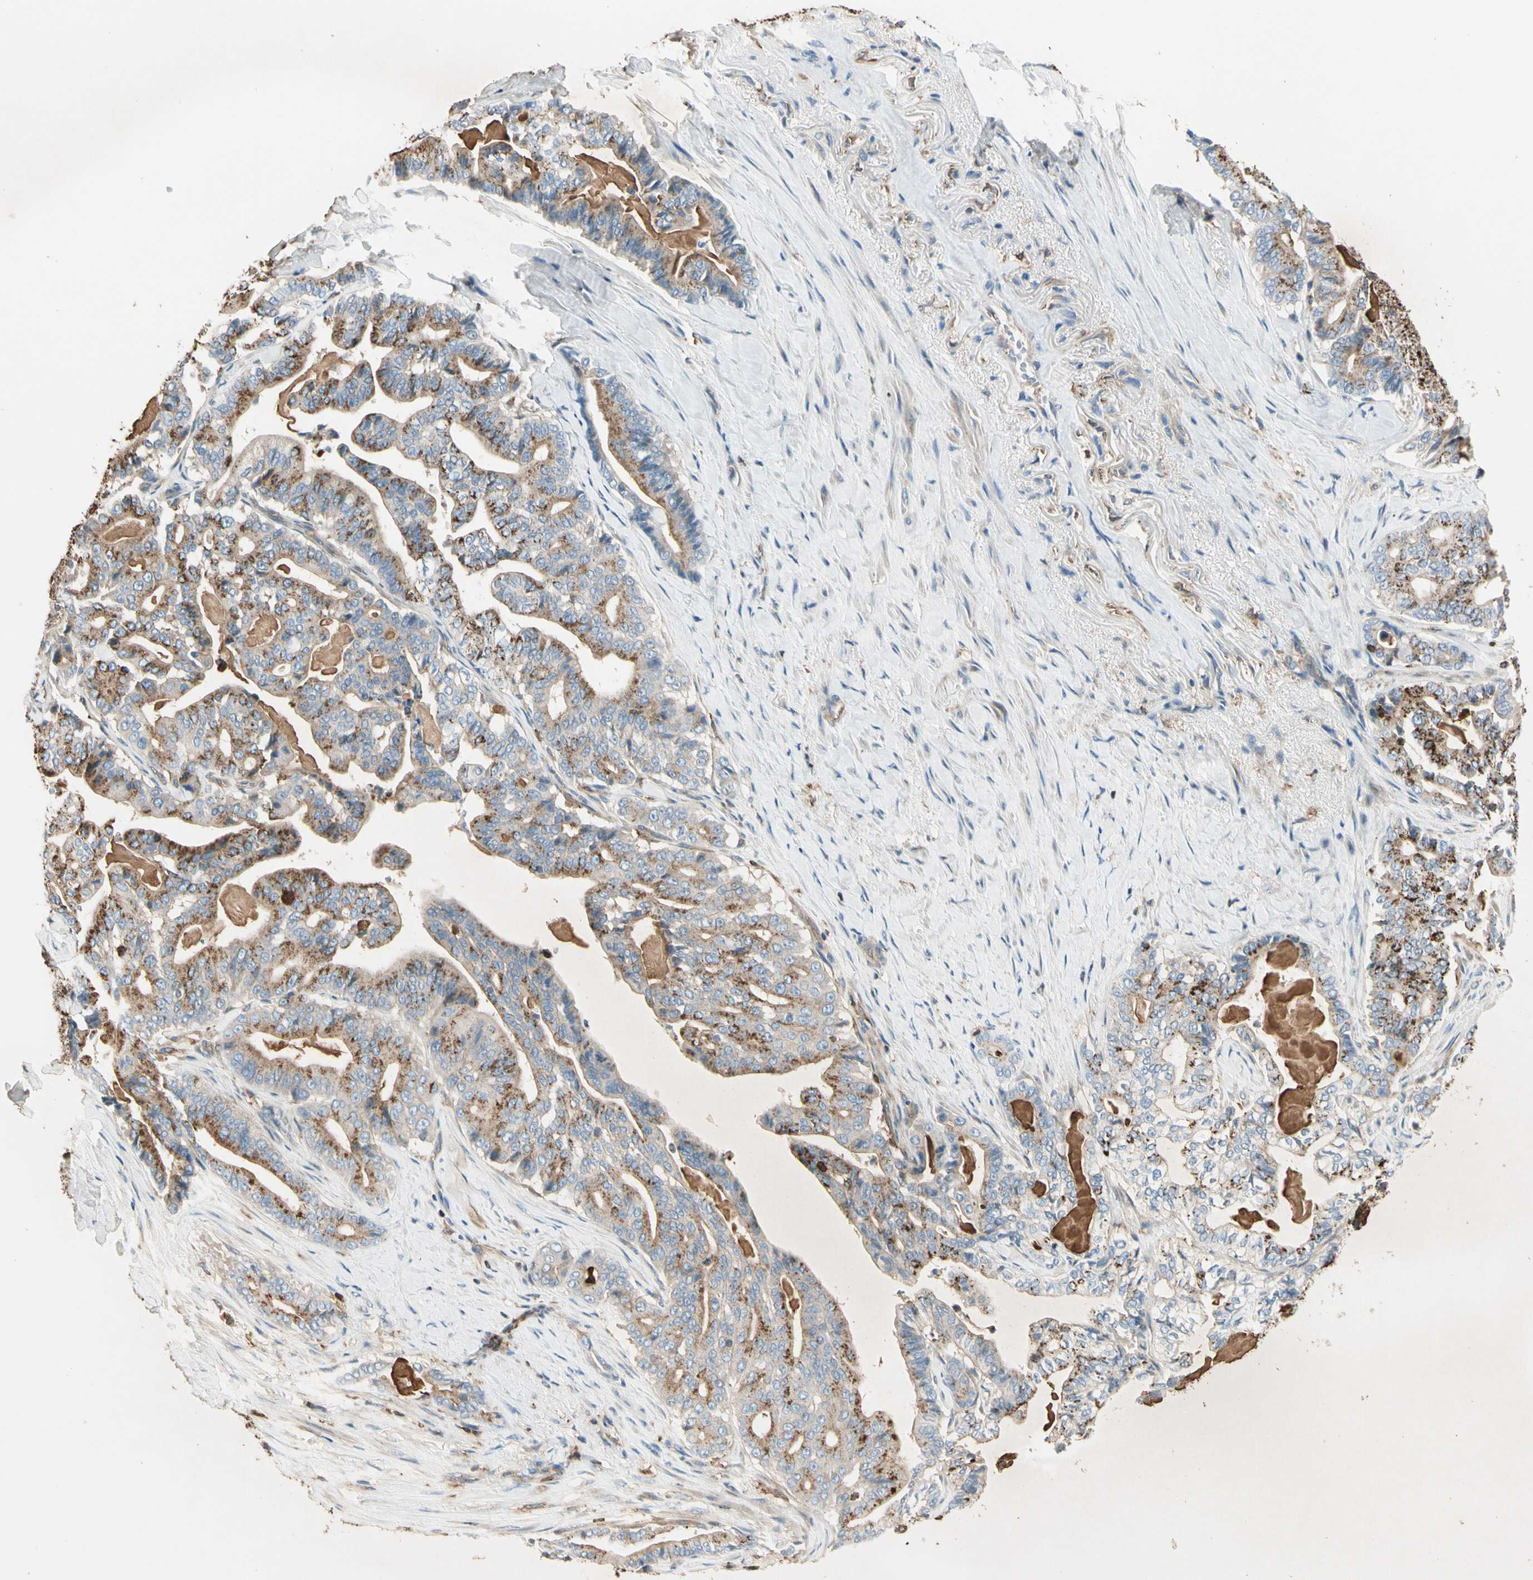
{"staining": {"intensity": "moderate", "quantity": "25%-75%", "location": "cytoplasmic/membranous"}, "tissue": "pancreatic cancer", "cell_type": "Tumor cells", "image_type": "cancer", "snomed": [{"axis": "morphology", "description": "Adenocarcinoma, NOS"}, {"axis": "topography", "description": "Pancreas"}], "caption": "Pancreatic adenocarcinoma stained for a protein displays moderate cytoplasmic/membranous positivity in tumor cells.", "gene": "CAPZA2", "patient": {"sex": "male", "age": 63}}